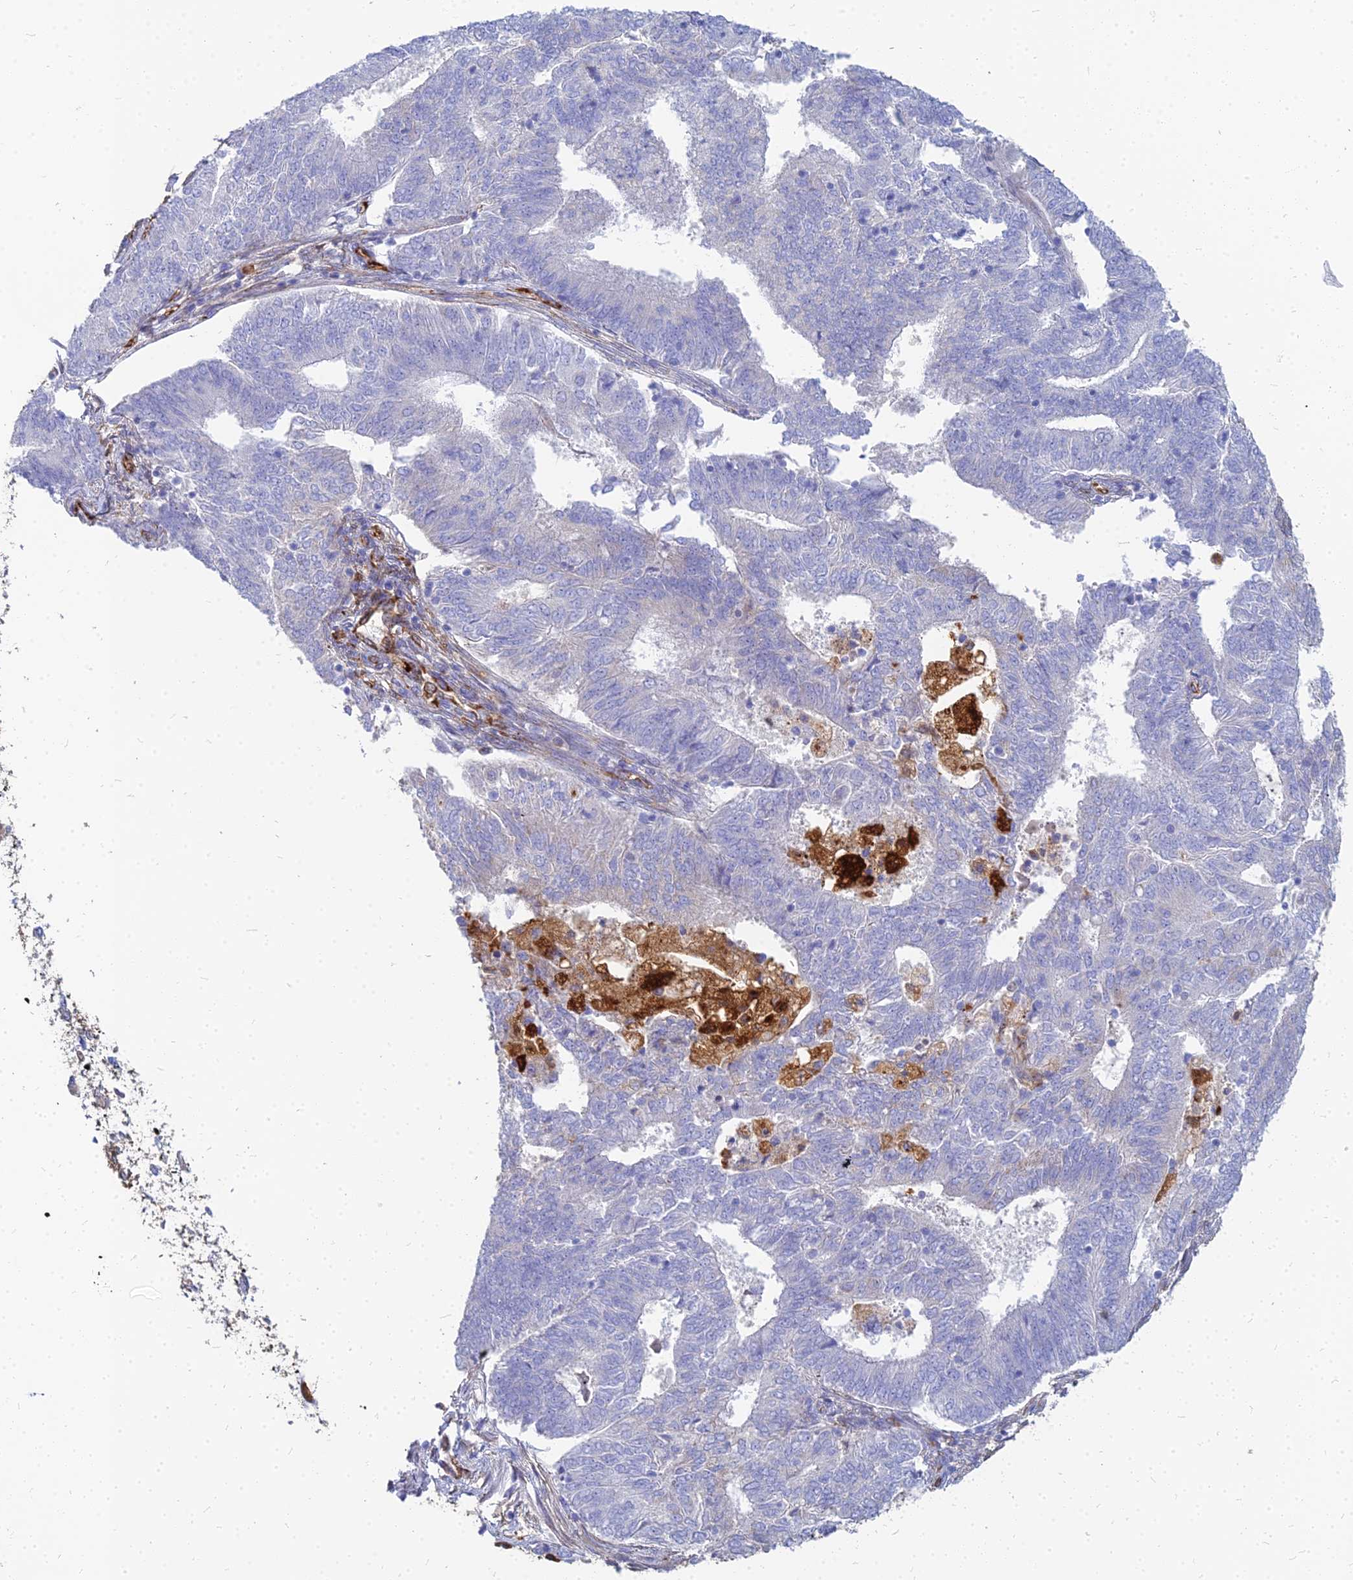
{"staining": {"intensity": "negative", "quantity": "none", "location": "none"}, "tissue": "endometrial cancer", "cell_type": "Tumor cells", "image_type": "cancer", "snomed": [{"axis": "morphology", "description": "Adenocarcinoma, NOS"}, {"axis": "topography", "description": "Endometrium"}], "caption": "IHC of human adenocarcinoma (endometrial) reveals no positivity in tumor cells.", "gene": "VAT1", "patient": {"sex": "female", "age": 62}}